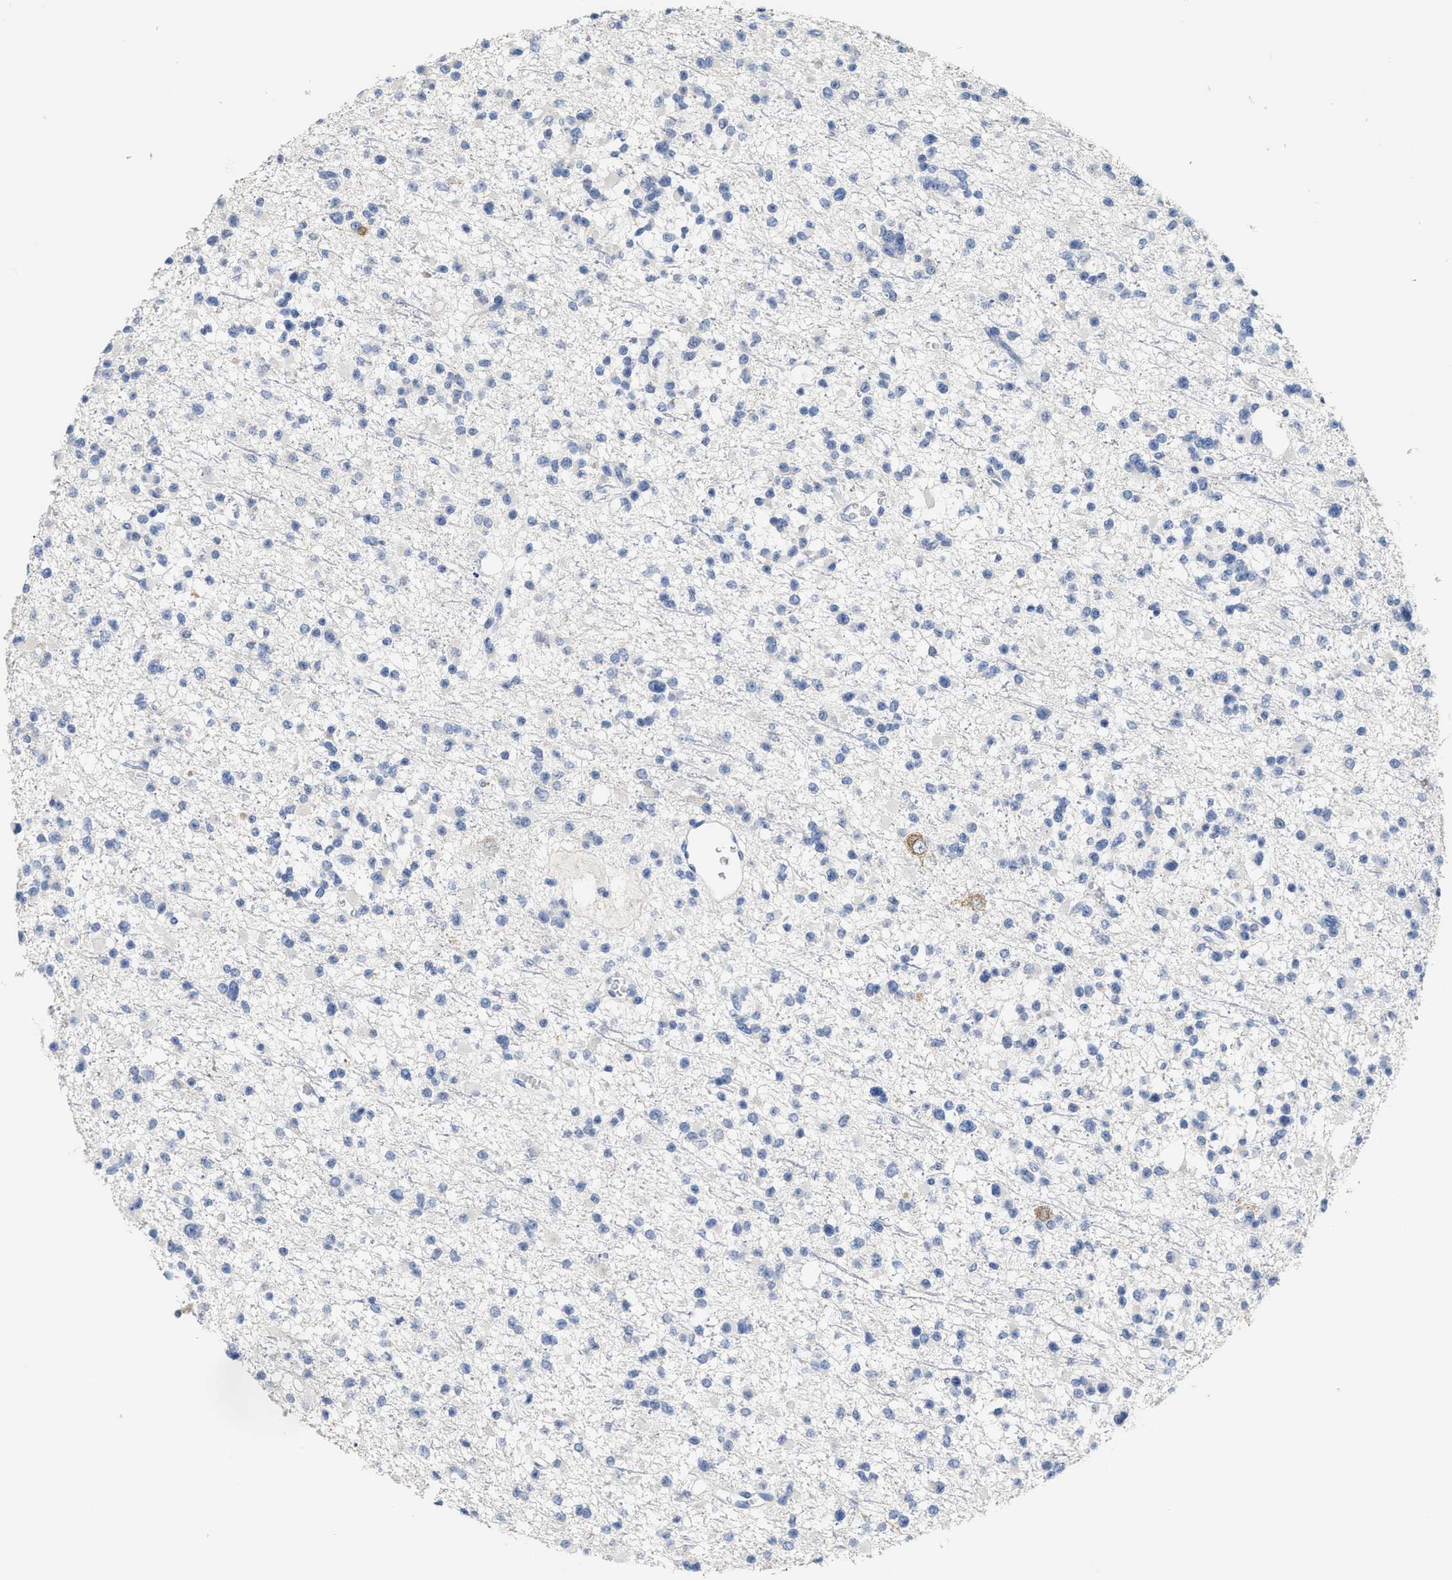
{"staining": {"intensity": "negative", "quantity": "none", "location": "none"}, "tissue": "glioma", "cell_type": "Tumor cells", "image_type": "cancer", "snomed": [{"axis": "morphology", "description": "Glioma, malignant, Low grade"}, {"axis": "topography", "description": "Brain"}], "caption": "The histopathology image reveals no staining of tumor cells in glioma.", "gene": "RYR2", "patient": {"sex": "female", "age": 22}}